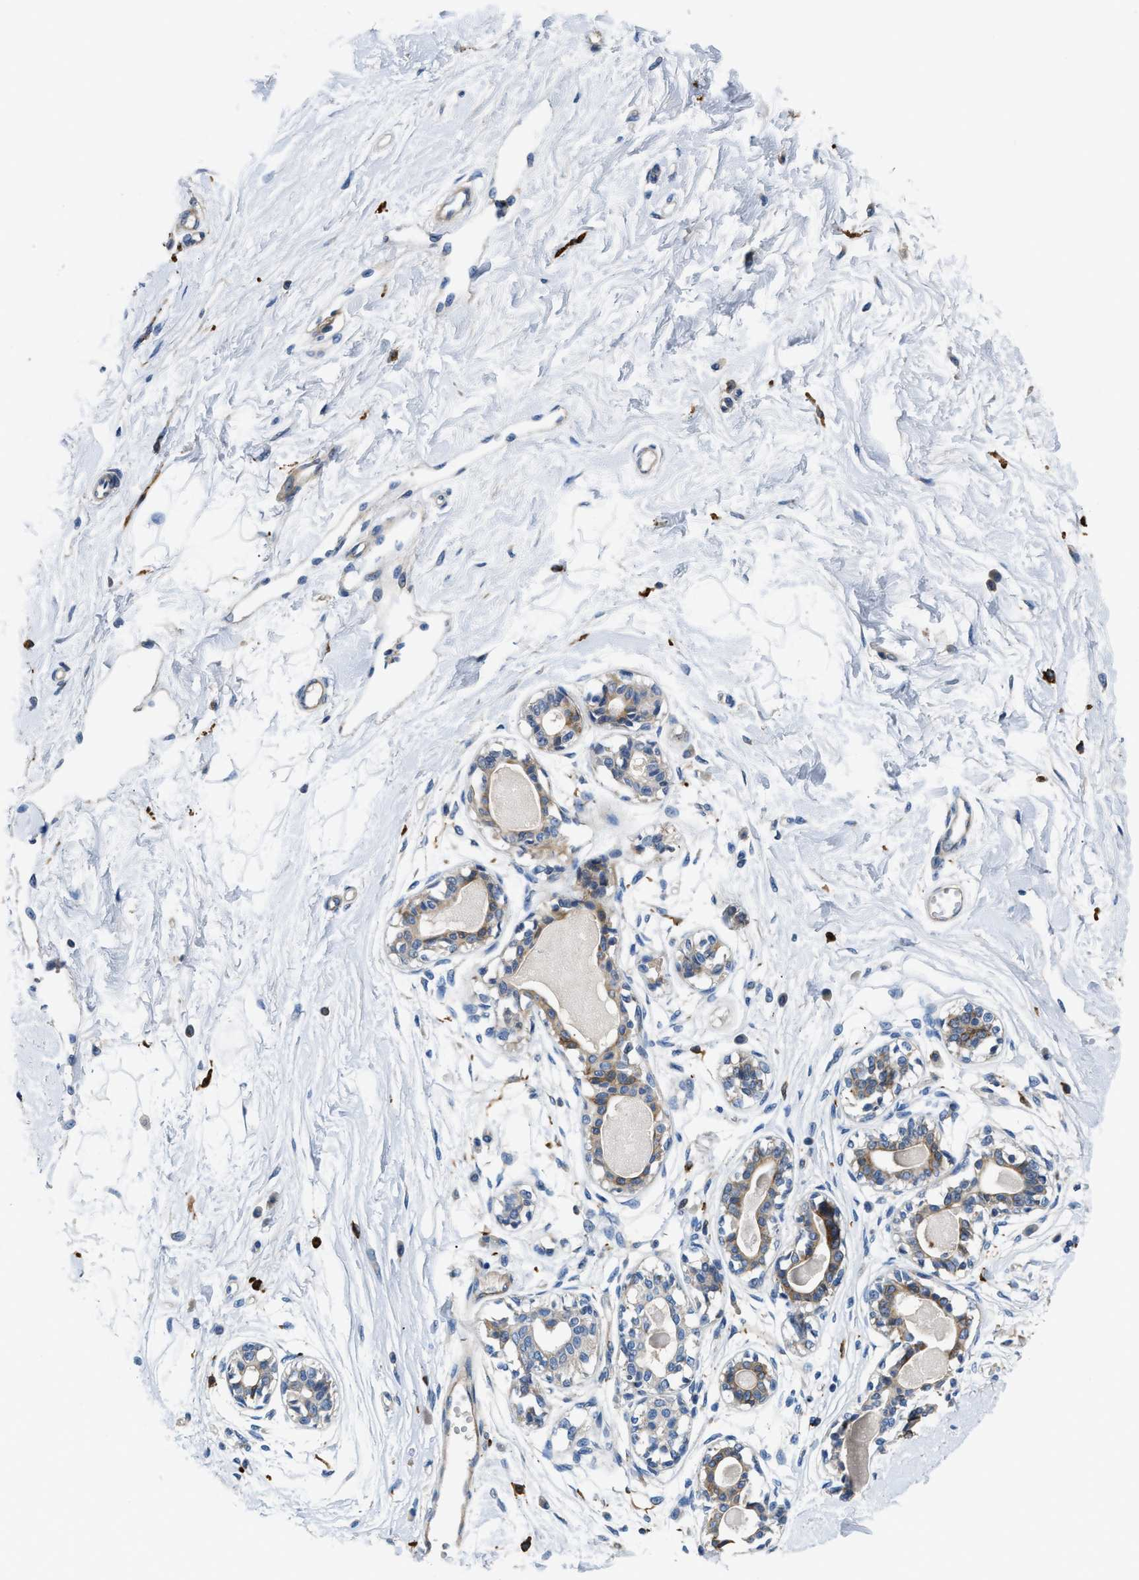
{"staining": {"intensity": "negative", "quantity": "none", "location": "none"}, "tissue": "breast", "cell_type": "Adipocytes", "image_type": "normal", "snomed": [{"axis": "morphology", "description": "Normal tissue, NOS"}, {"axis": "topography", "description": "Breast"}], "caption": "Immunohistochemistry photomicrograph of benign breast: human breast stained with DAB (3,3'-diaminobenzidine) shows no significant protein positivity in adipocytes. Brightfield microscopy of immunohistochemistry stained with DAB (brown) and hematoxylin (blue), captured at high magnification.", "gene": "NSUN7", "patient": {"sex": "female", "age": 45}}